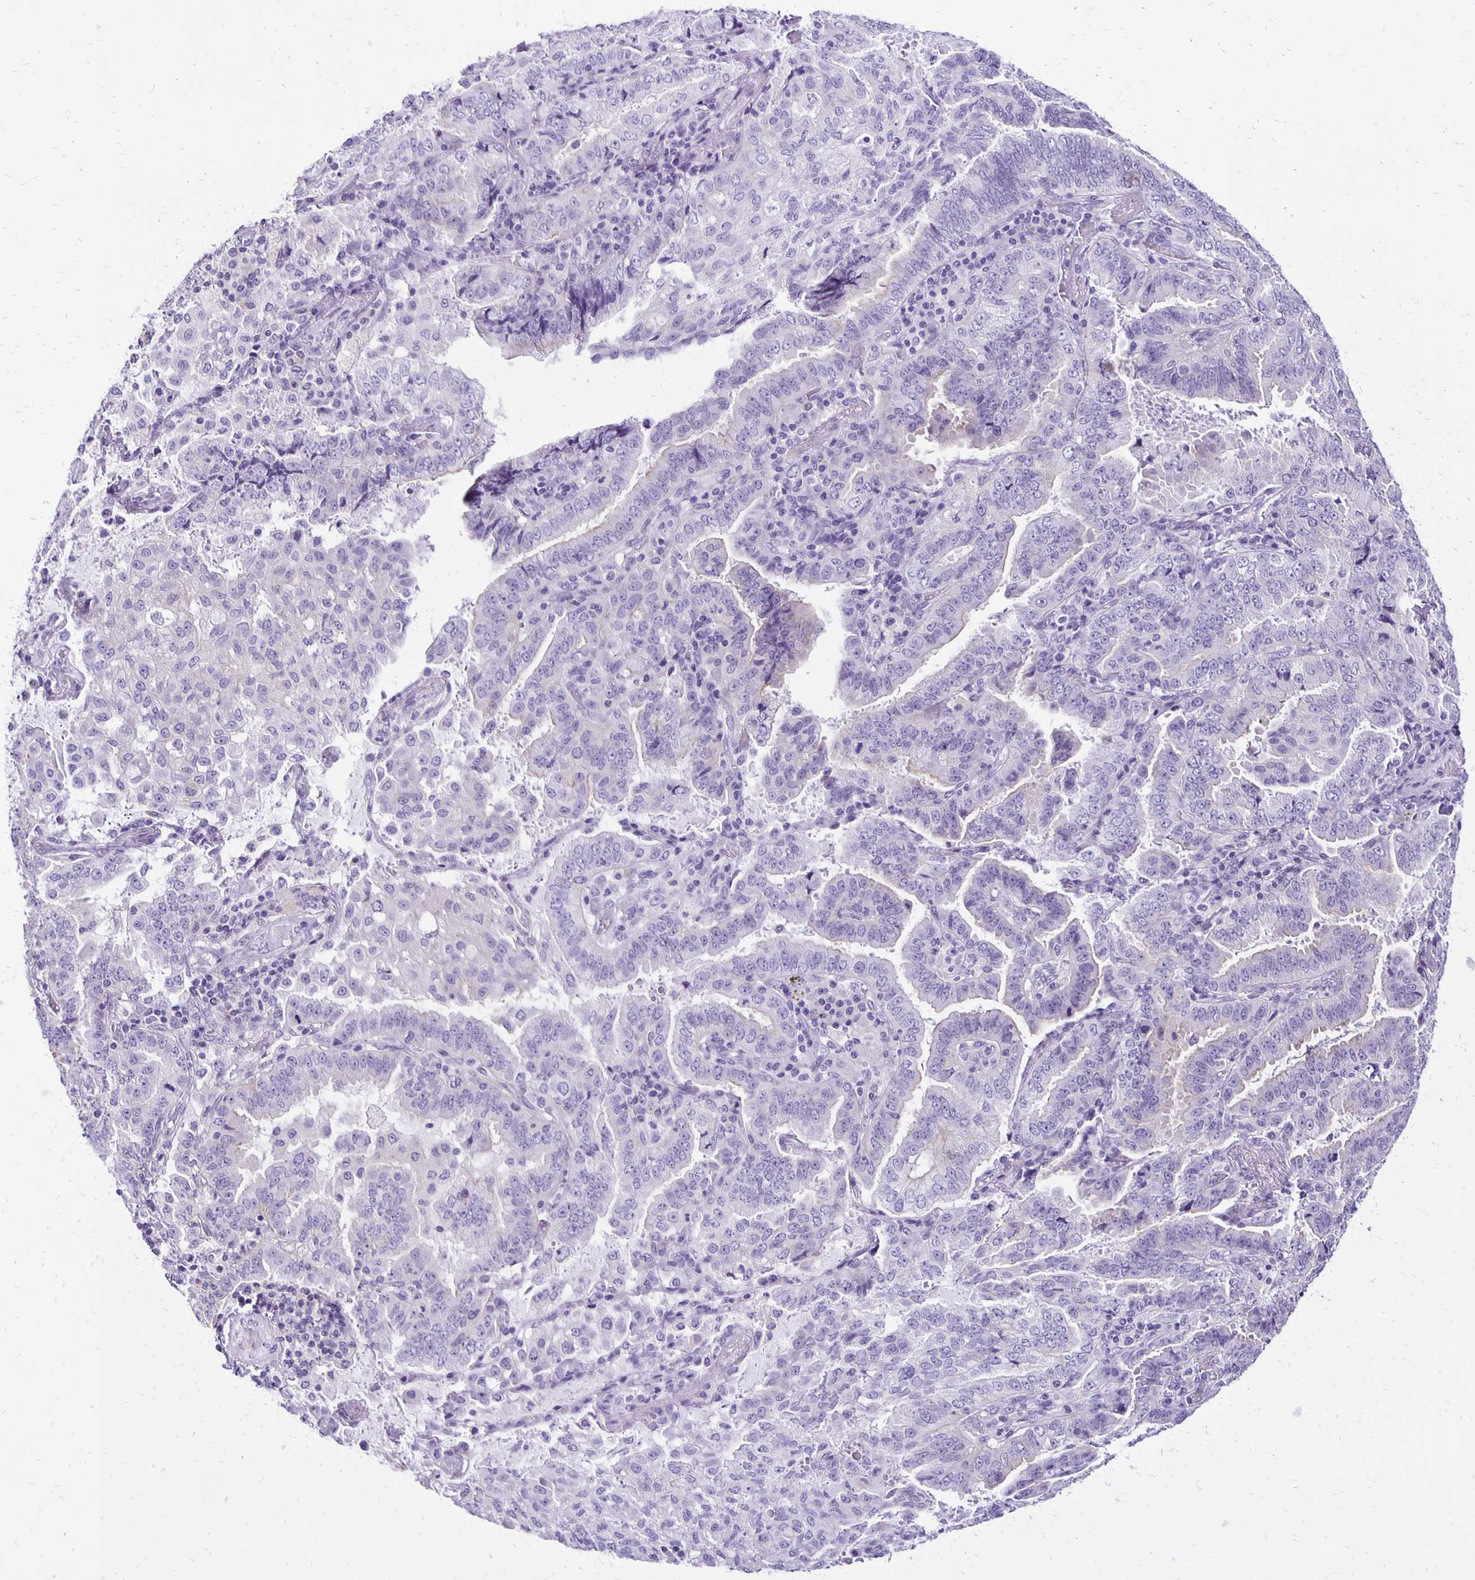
{"staining": {"intensity": "negative", "quantity": "none", "location": "none"}, "tissue": "lung cancer", "cell_type": "Tumor cells", "image_type": "cancer", "snomed": [{"axis": "morphology", "description": "Aneuploidy"}, {"axis": "morphology", "description": "Adenocarcinoma, NOS"}, {"axis": "morphology", "description": "Adenocarcinoma, metastatic, NOS"}, {"axis": "topography", "description": "Lymph node"}, {"axis": "topography", "description": "Lung"}], "caption": "A histopathology image of human lung metastatic adenocarcinoma is negative for staining in tumor cells.", "gene": "ANKRD45", "patient": {"sex": "female", "age": 48}}